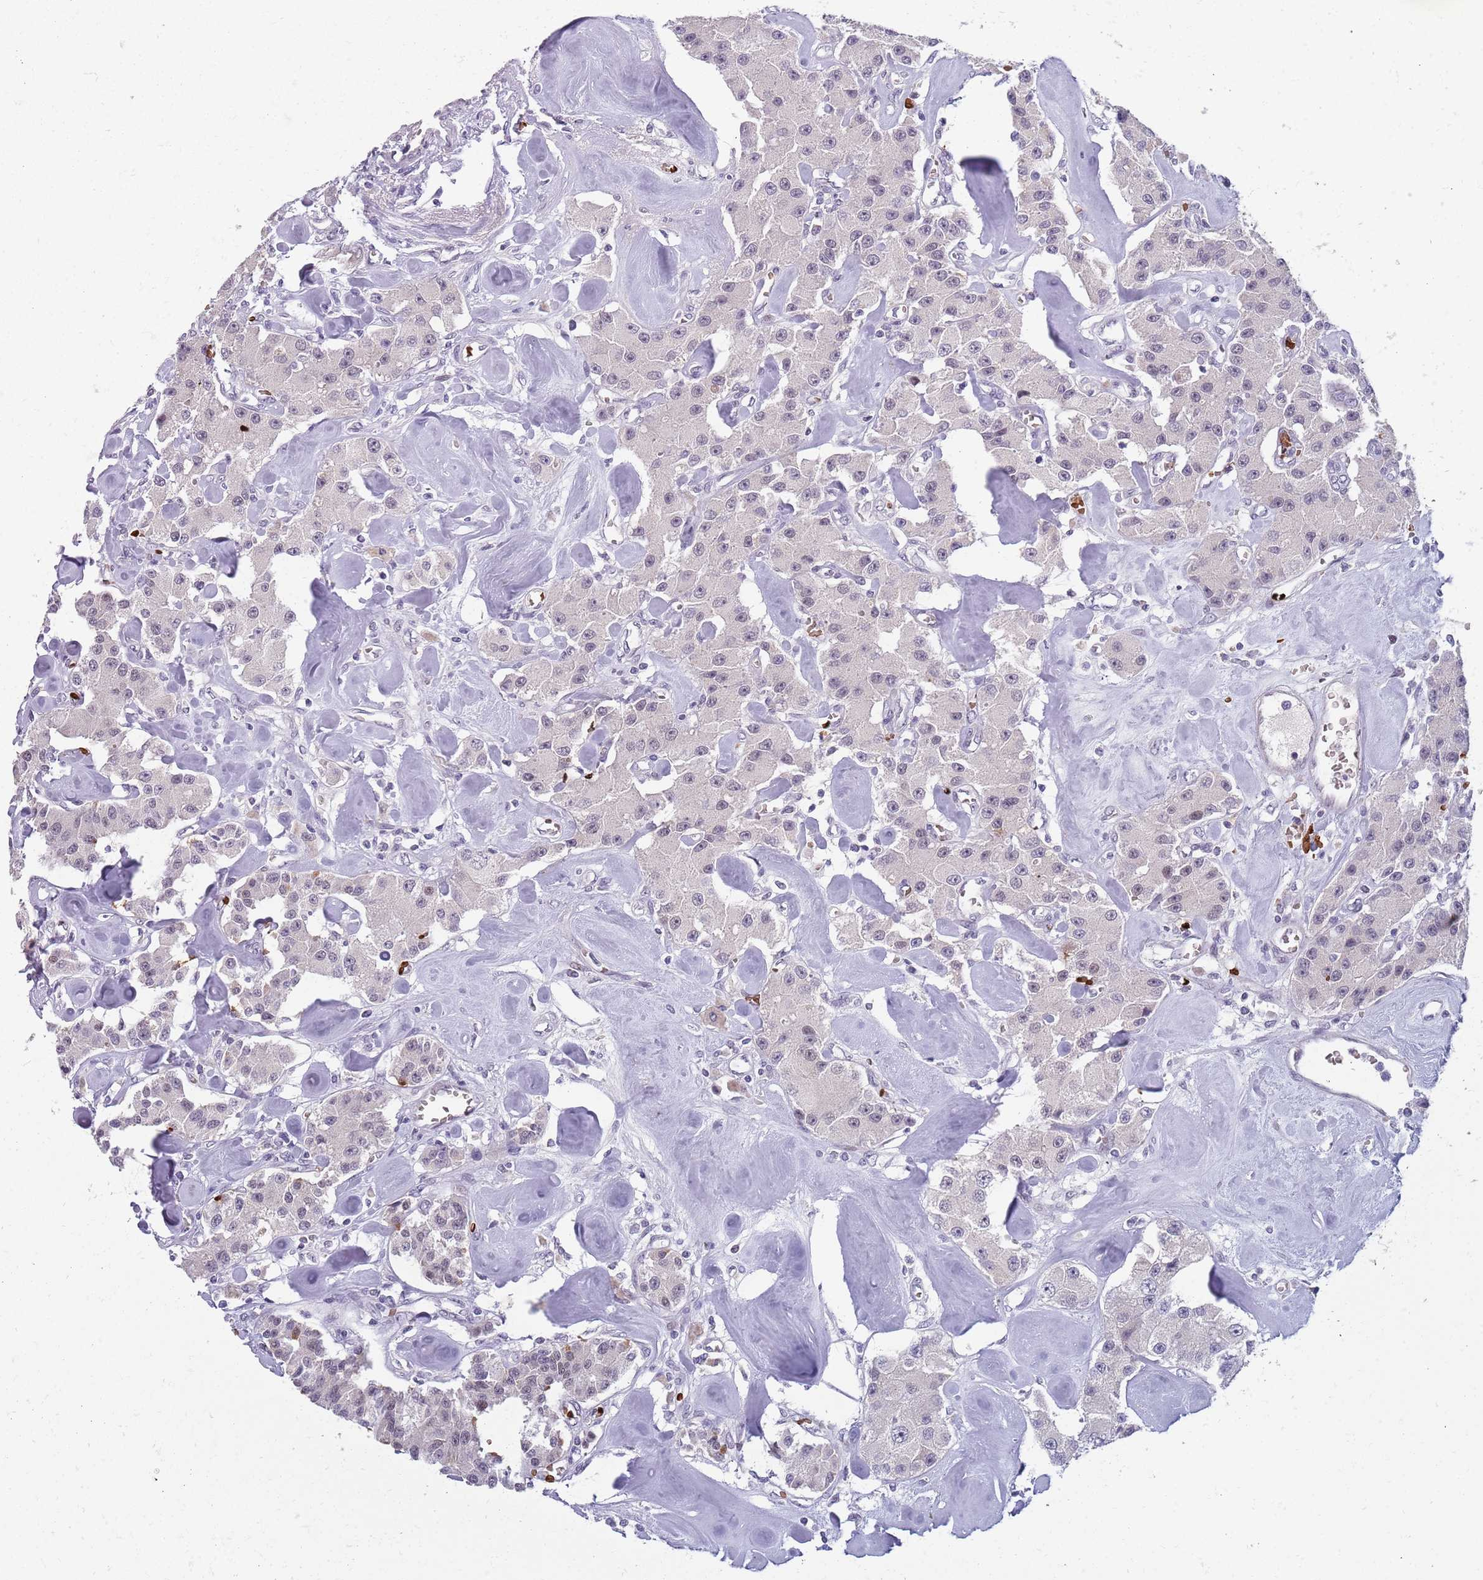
{"staining": {"intensity": "weak", "quantity": "<25%", "location": "nuclear"}, "tissue": "carcinoid", "cell_type": "Tumor cells", "image_type": "cancer", "snomed": [{"axis": "morphology", "description": "Carcinoid, malignant, NOS"}, {"axis": "topography", "description": "Pancreas"}], "caption": "This photomicrograph is of malignant carcinoid stained with IHC to label a protein in brown with the nuclei are counter-stained blue. There is no staining in tumor cells. Brightfield microscopy of immunohistochemistry stained with DAB (3,3'-diaminobenzidine) (brown) and hematoxylin (blue), captured at high magnification.", "gene": "LYPD6B", "patient": {"sex": "male", "age": 41}}